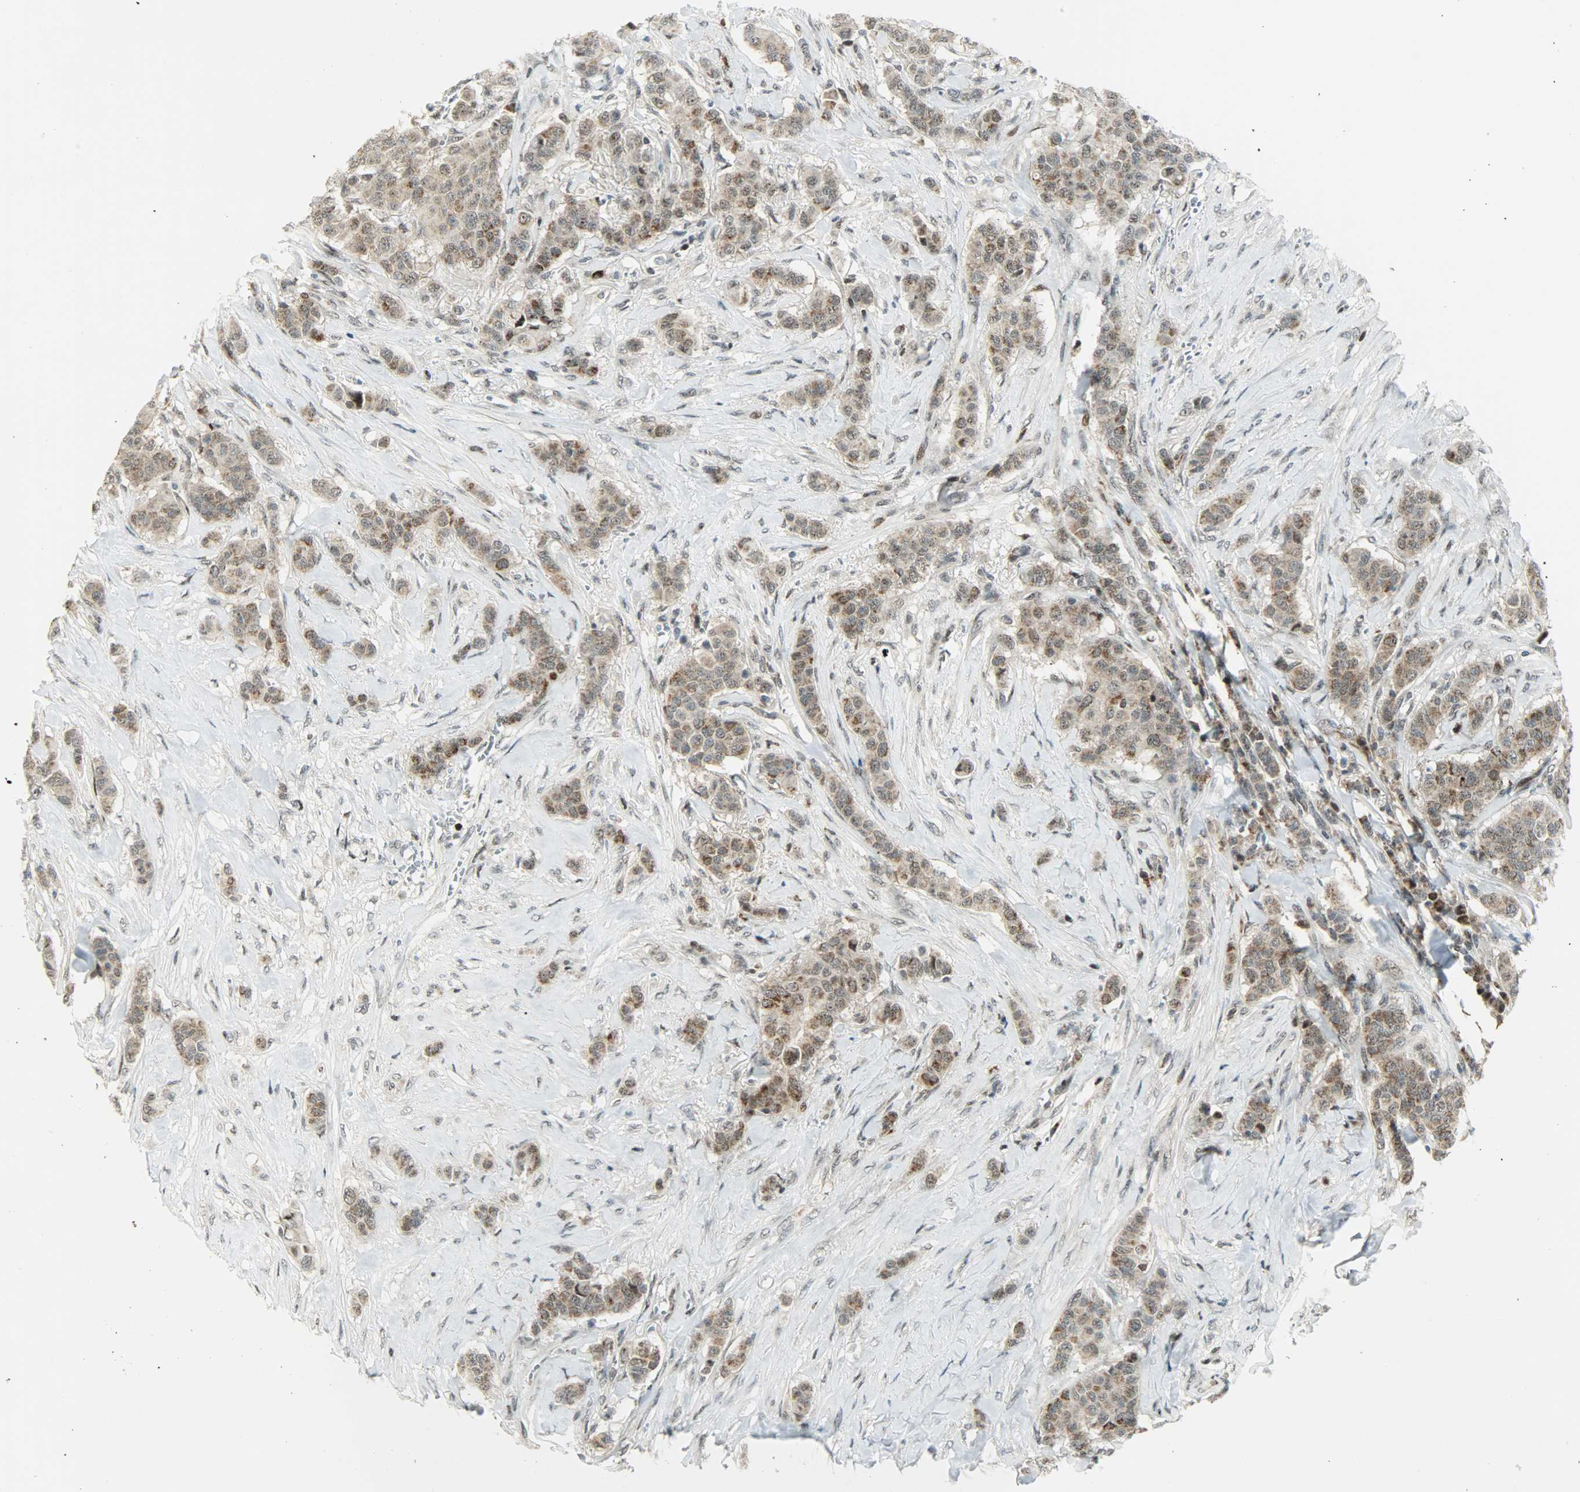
{"staining": {"intensity": "moderate", "quantity": ">75%", "location": "cytoplasmic/membranous,nuclear"}, "tissue": "breast cancer", "cell_type": "Tumor cells", "image_type": "cancer", "snomed": [{"axis": "morphology", "description": "Duct carcinoma"}, {"axis": "topography", "description": "Breast"}], "caption": "Brown immunohistochemical staining in human breast cancer (infiltrating ductal carcinoma) exhibits moderate cytoplasmic/membranous and nuclear expression in approximately >75% of tumor cells. Nuclei are stained in blue.", "gene": "IL15", "patient": {"sex": "female", "age": 40}}